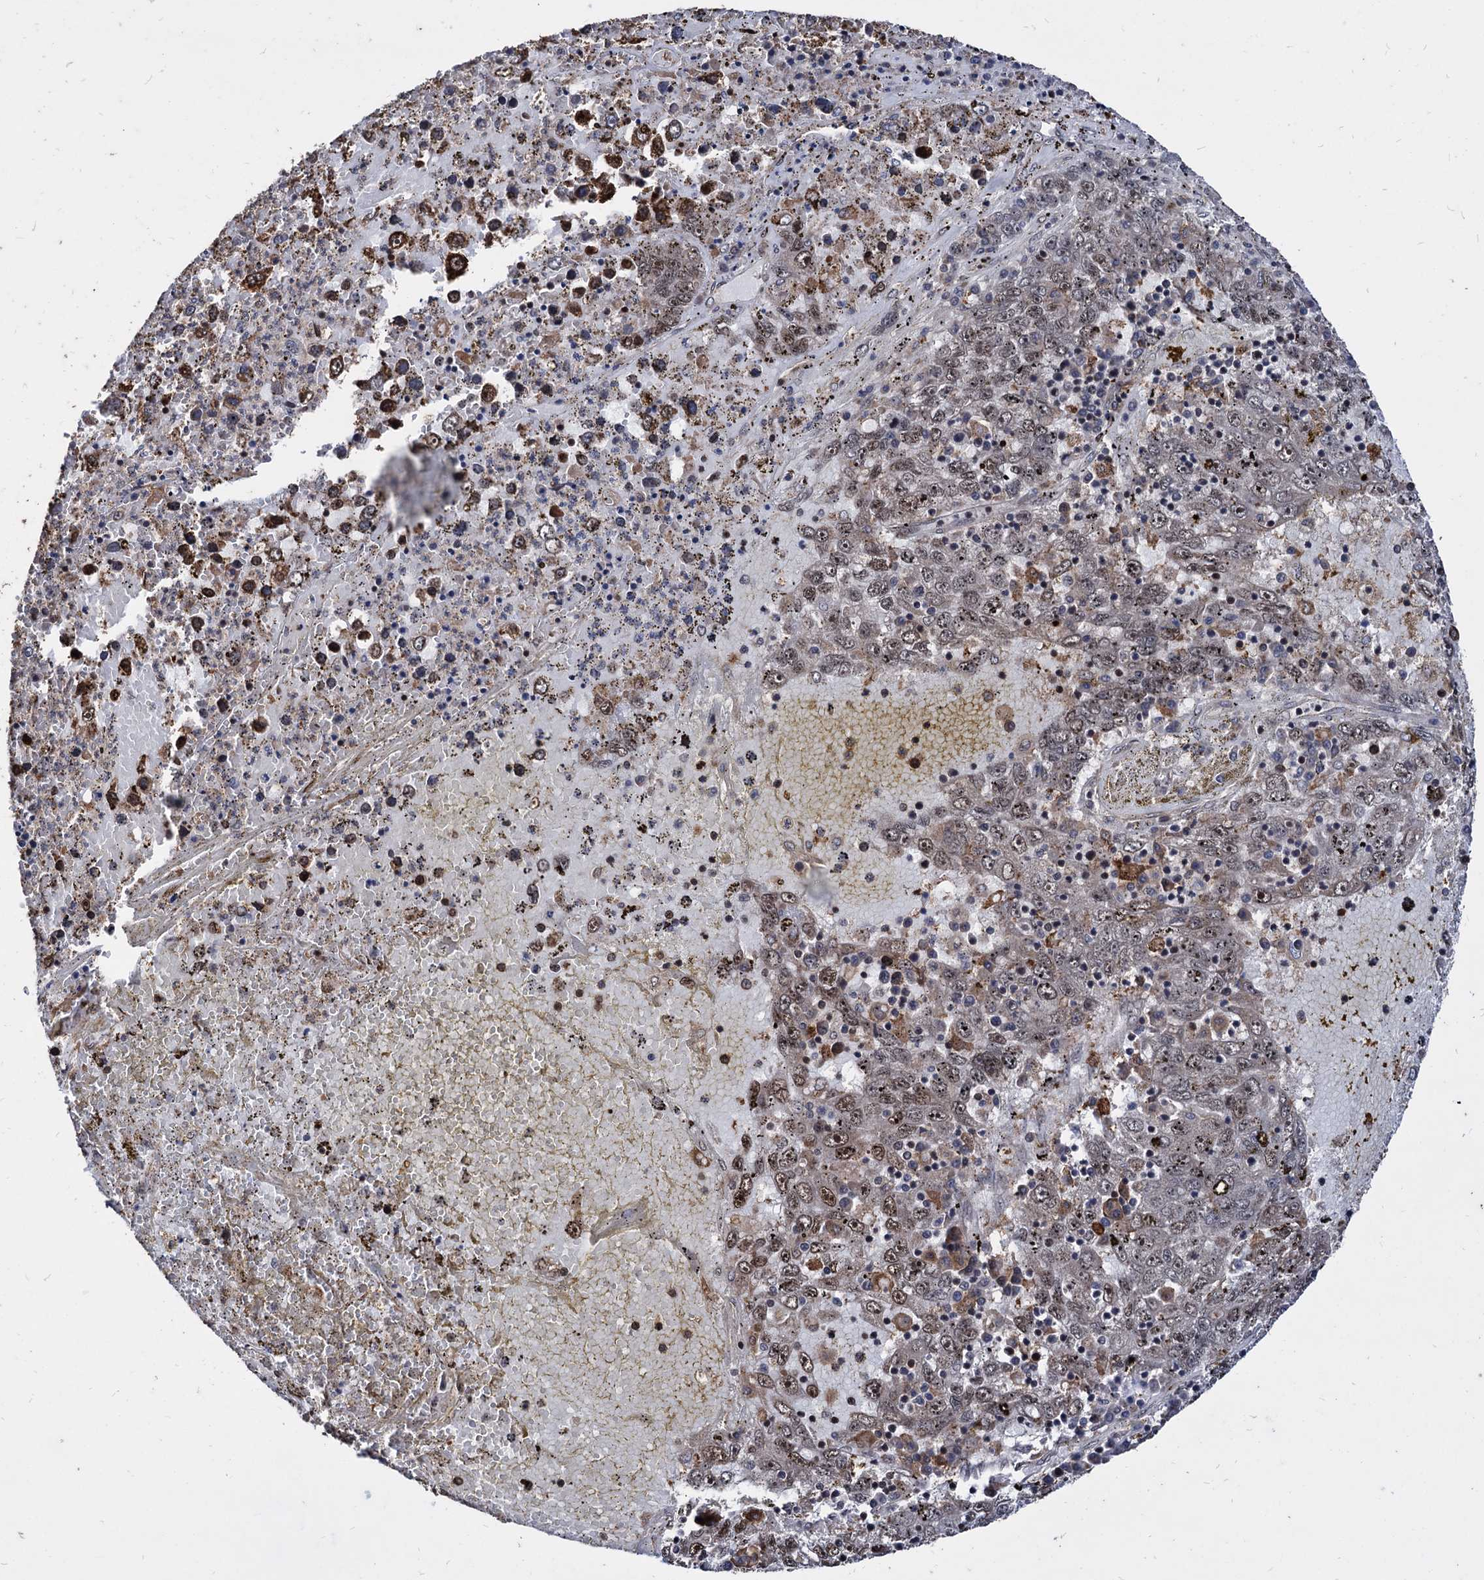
{"staining": {"intensity": "weak", "quantity": "25%-75%", "location": "cytoplasmic/membranous,nuclear"}, "tissue": "liver cancer", "cell_type": "Tumor cells", "image_type": "cancer", "snomed": [{"axis": "morphology", "description": "Carcinoma, Hepatocellular, NOS"}, {"axis": "topography", "description": "Liver"}], "caption": "An immunohistochemistry (IHC) histopathology image of neoplastic tissue is shown. Protein staining in brown labels weak cytoplasmic/membranous and nuclear positivity in liver cancer within tumor cells.", "gene": "ANKRD12", "patient": {"sex": "male", "age": 49}}